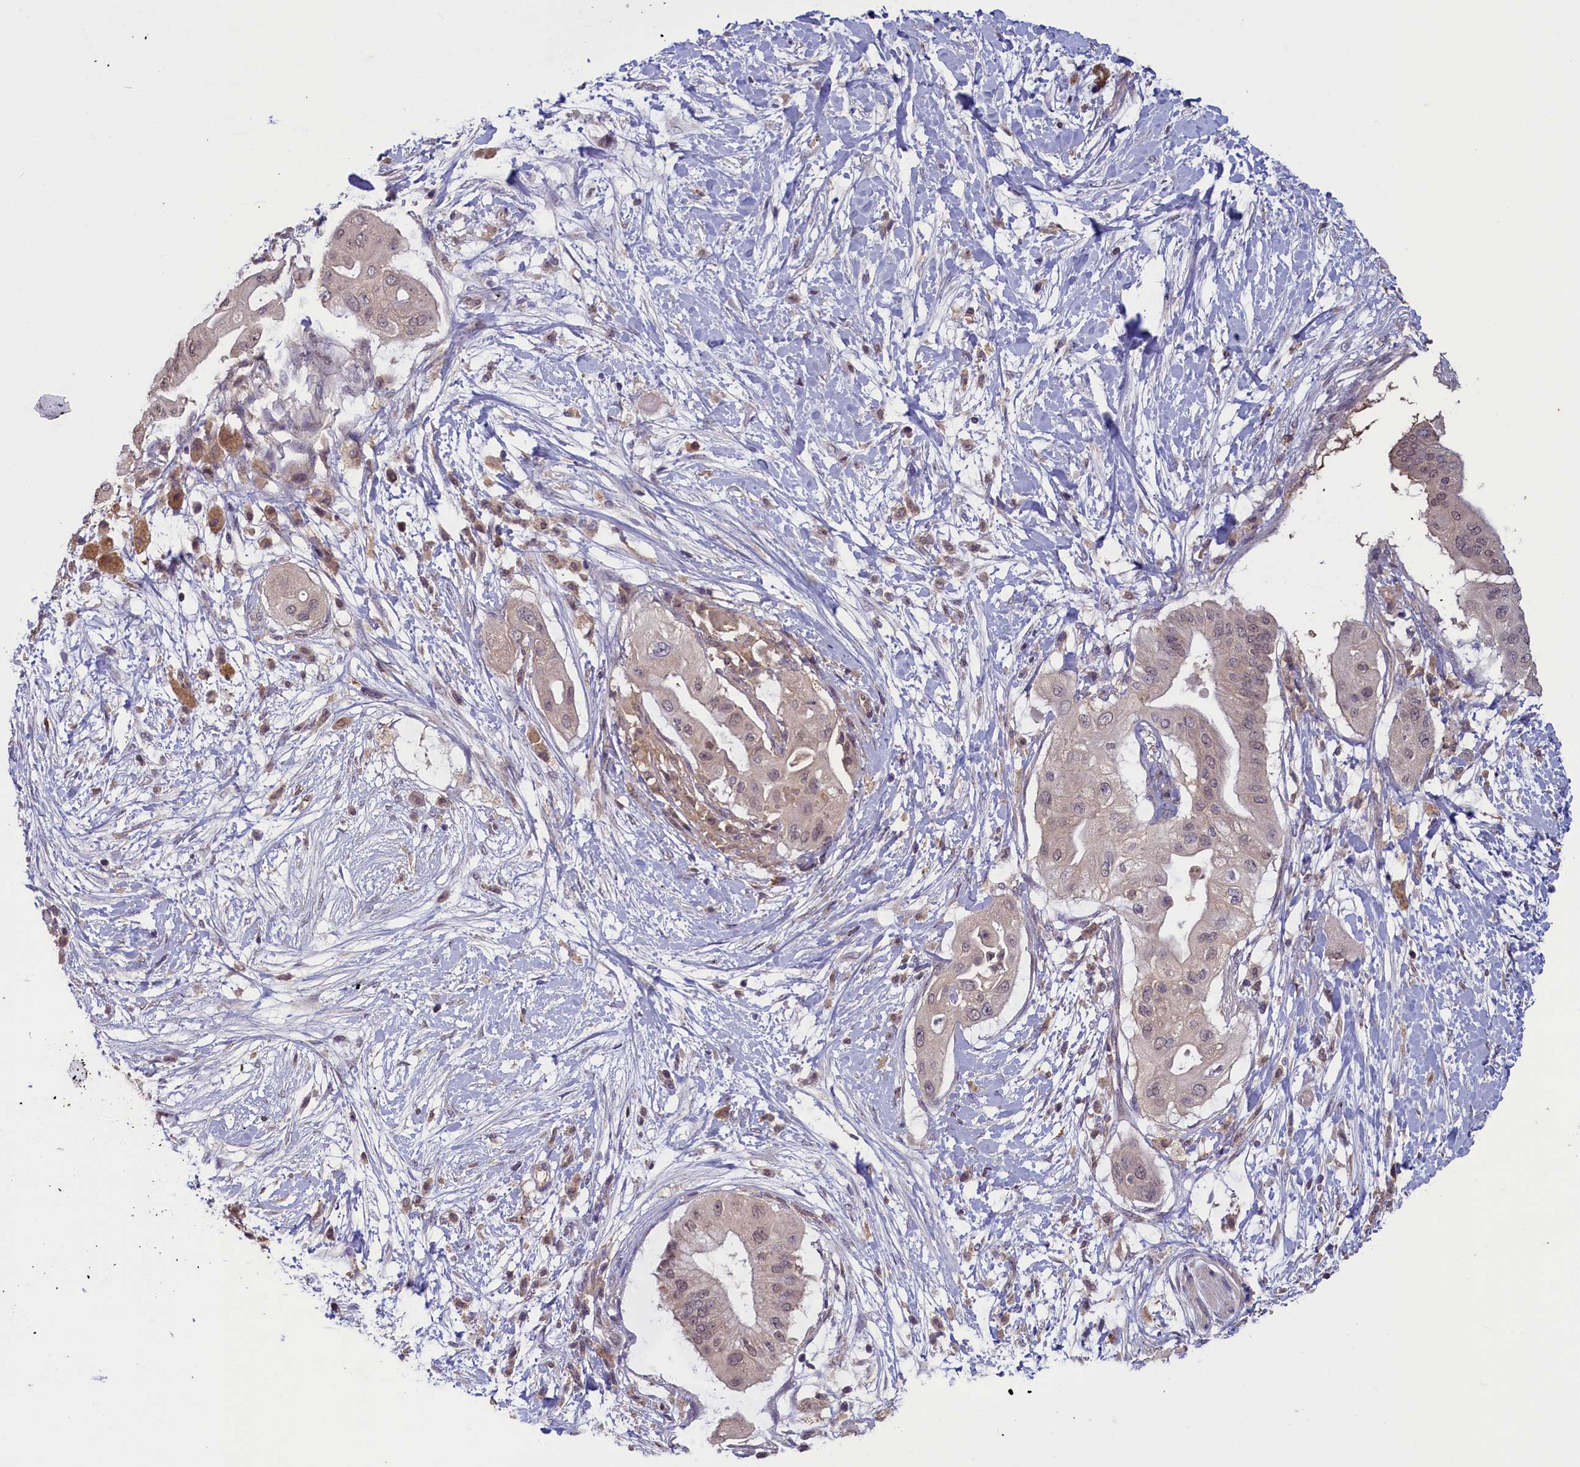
{"staining": {"intensity": "weak", "quantity": "25%-75%", "location": "nuclear"}, "tissue": "pancreatic cancer", "cell_type": "Tumor cells", "image_type": "cancer", "snomed": [{"axis": "morphology", "description": "Adenocarcinoma, NOS"}, {"axis": "topography", "description": "Pancreas"}], "caption": "Protein positivity by IHC demonstrates weak nuclear staining in about 25%-75% of tumor cells in pancreatic cancer (adenocarcinoma).", "gene": "NUBP1", "patient": {"sex": "male", "age": 68}}